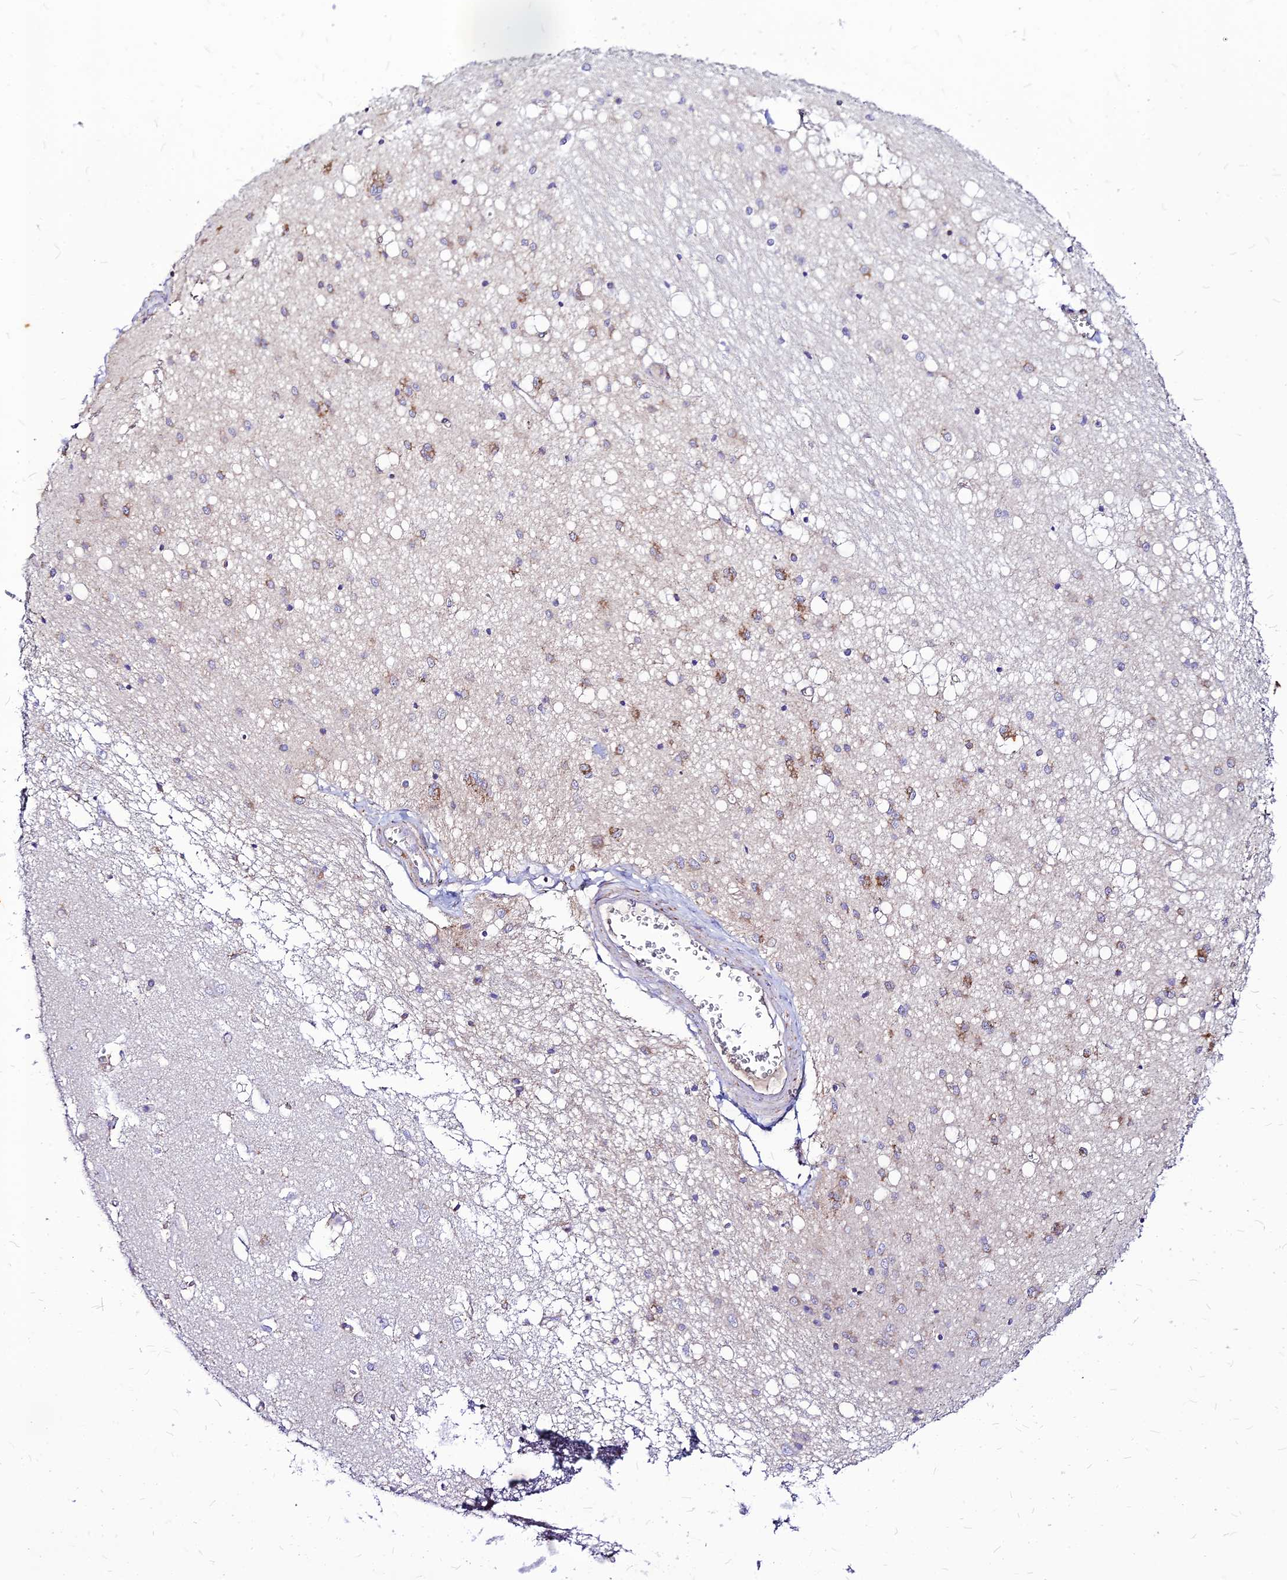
{"staining": {"intensity": "moderate", "quantity": "<25%", "location": "cytoplasmic/membranous"}, "tissue": "caudate", "cell_type": "Glial cells", "image_type": "normal", "snomed": [{"axis": "morphology", "description": "Normal tissue, NOS"}, {"axis": "topography", "description": "Lateral ventricle wall"}], "caption": "This histopathology image shows unremarkable caudate stained with IHC to label a protein in brown. The cytoplasmic/membranous of glial cells show moderate positivity for the protein. Nuclei are counter-stained blue.", "gene": "ECI1", "patient": {"sex": "male", "age": 37}}